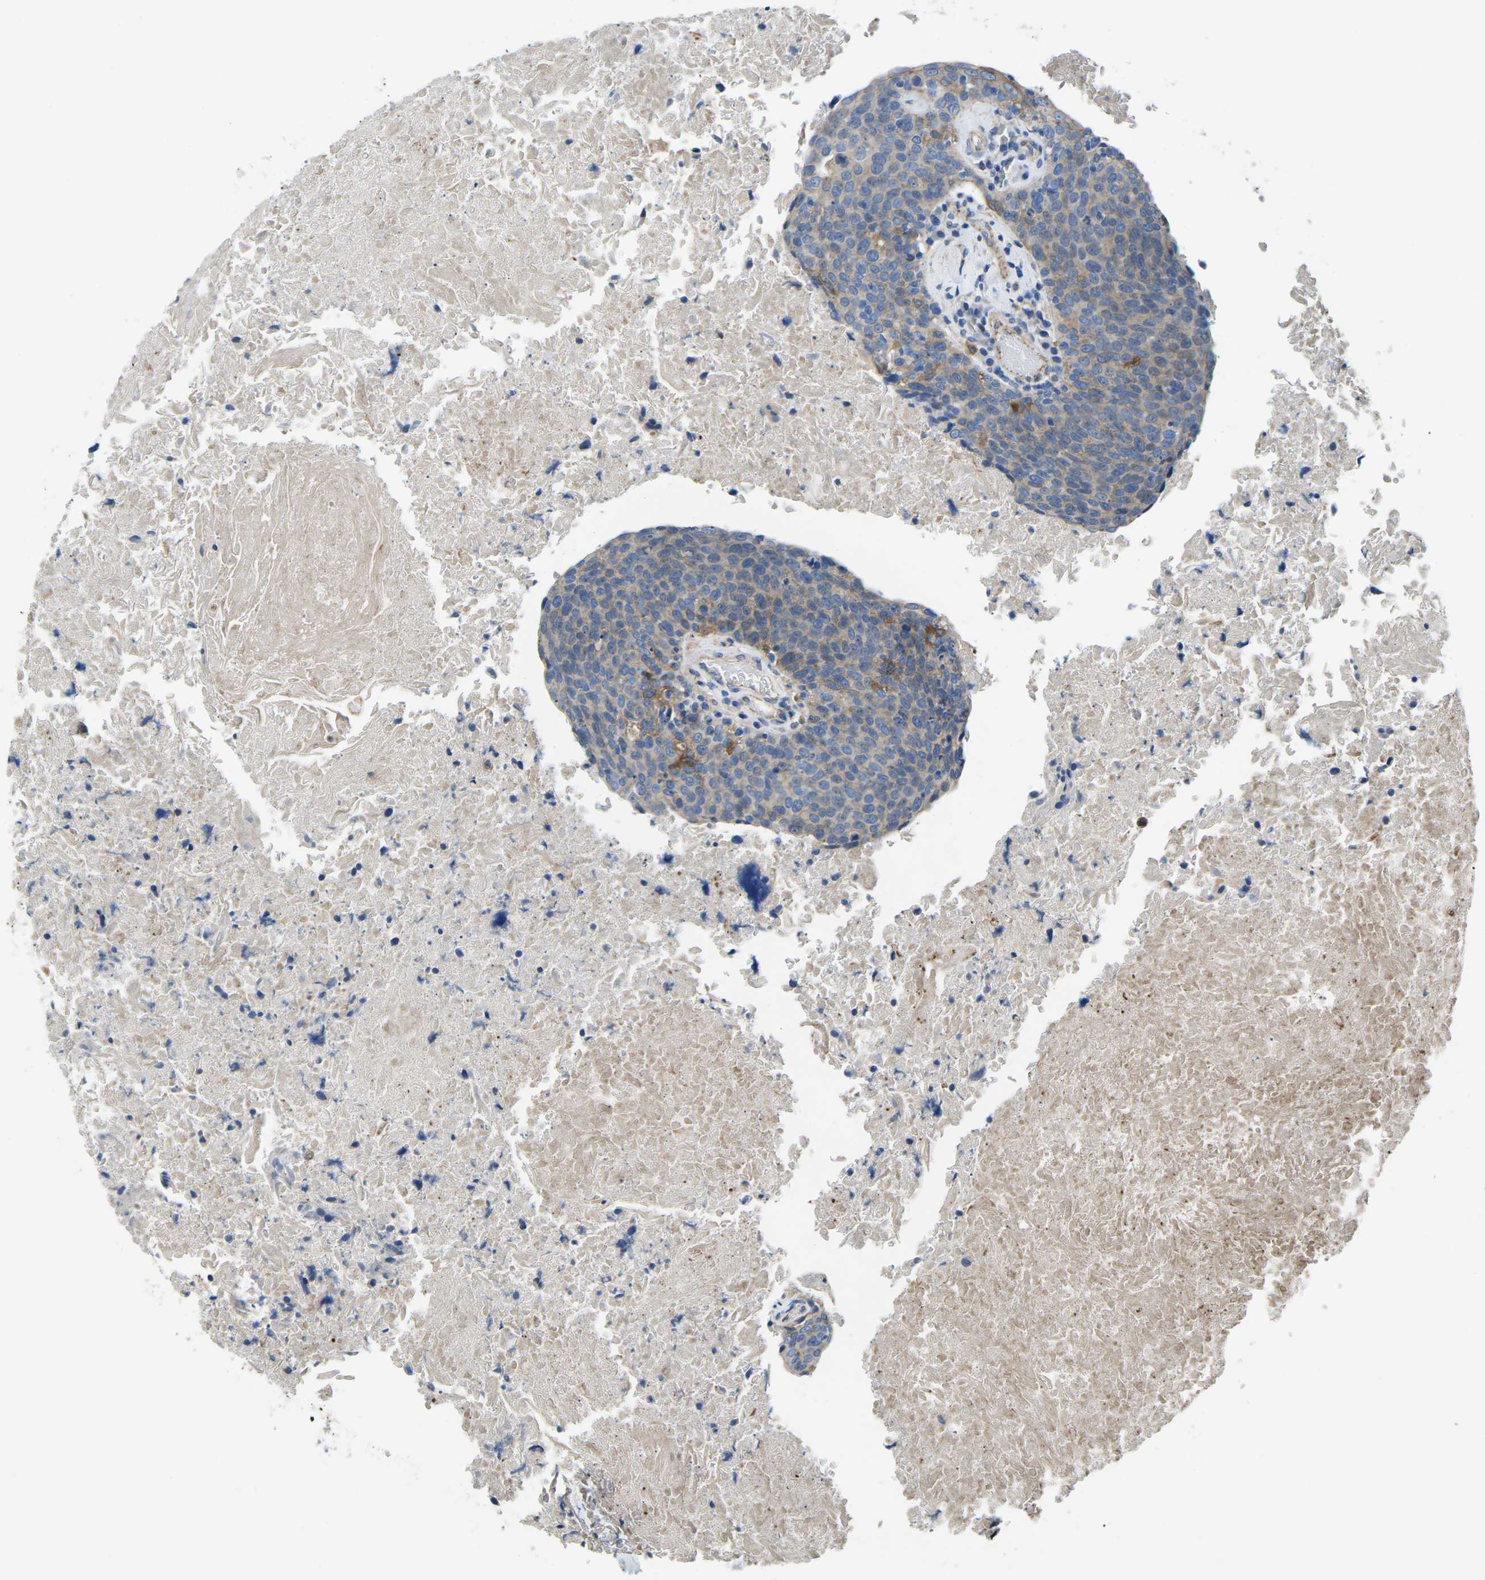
{"staining": {"intensity": "negative", "quantity": "none", "location": "none"}, "tissue": "head and neck cancer", "cell_type": "Tumor cells", "image_type": "cancer", "snomed": [{"axis": "morphology", "description": "Squamous cell carcinoma, NOS"}, {"axis": "morphology", "description": "Squamous cell carcinoma, metastatic, NOS"}, {"axis": "topography", "description": "Lymph node"}, {"axis": "topography", "description": "Head-Neck"}], "caption": "Protein analysis of head and neck cancer shows no significant expression in tumor cells. The staining is performed using DAB brown chromogen with nuclei counter-stained in using hematoxylin.", "gene": "CTNND1", "patient": {"sex": "male", "age": 62}}